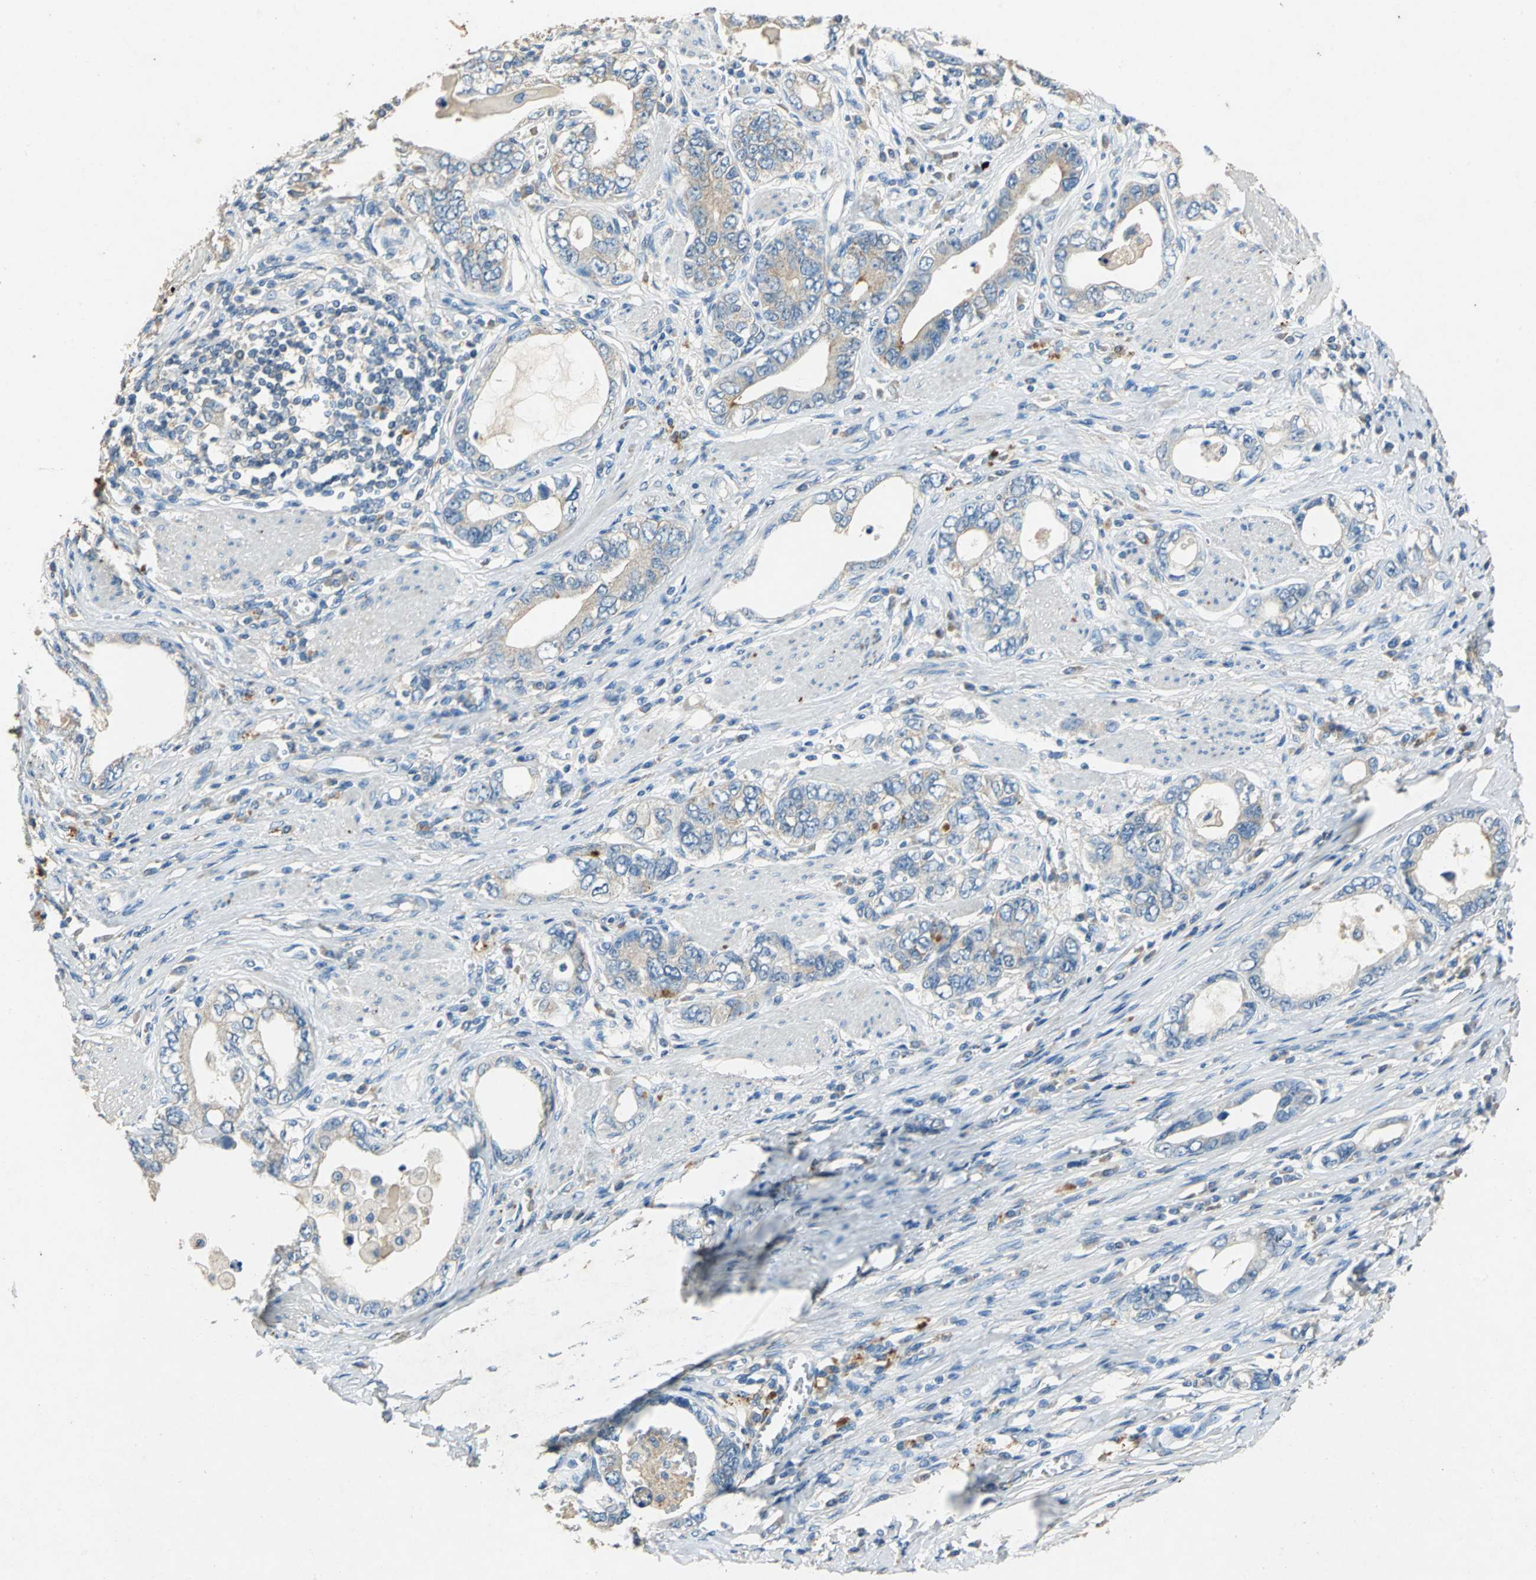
{"staining": {"intensity": "weak", "quantity": ">75%", "location": "cytoplasmic/membranous"}, "tissue": "stomach cancer", "cell_type": "Tumor cells", "image_type": "cancer", "snomed": [{"axis": "morphology", "description": "Adenocarcinoma, NOS"}, {"axis": "topography", "description": "Stomach, lower"}], "caption": "Immunohistochemical staining of human adenocarcinoma (stomach) displays weak cytoplasmic/membranous protein staining in about >75% of tumor cells. (IHC, brightfield microscopy, high magnification).", "gene": "ADAMTS5", "patient": {"sex": "female", "age": 93}}